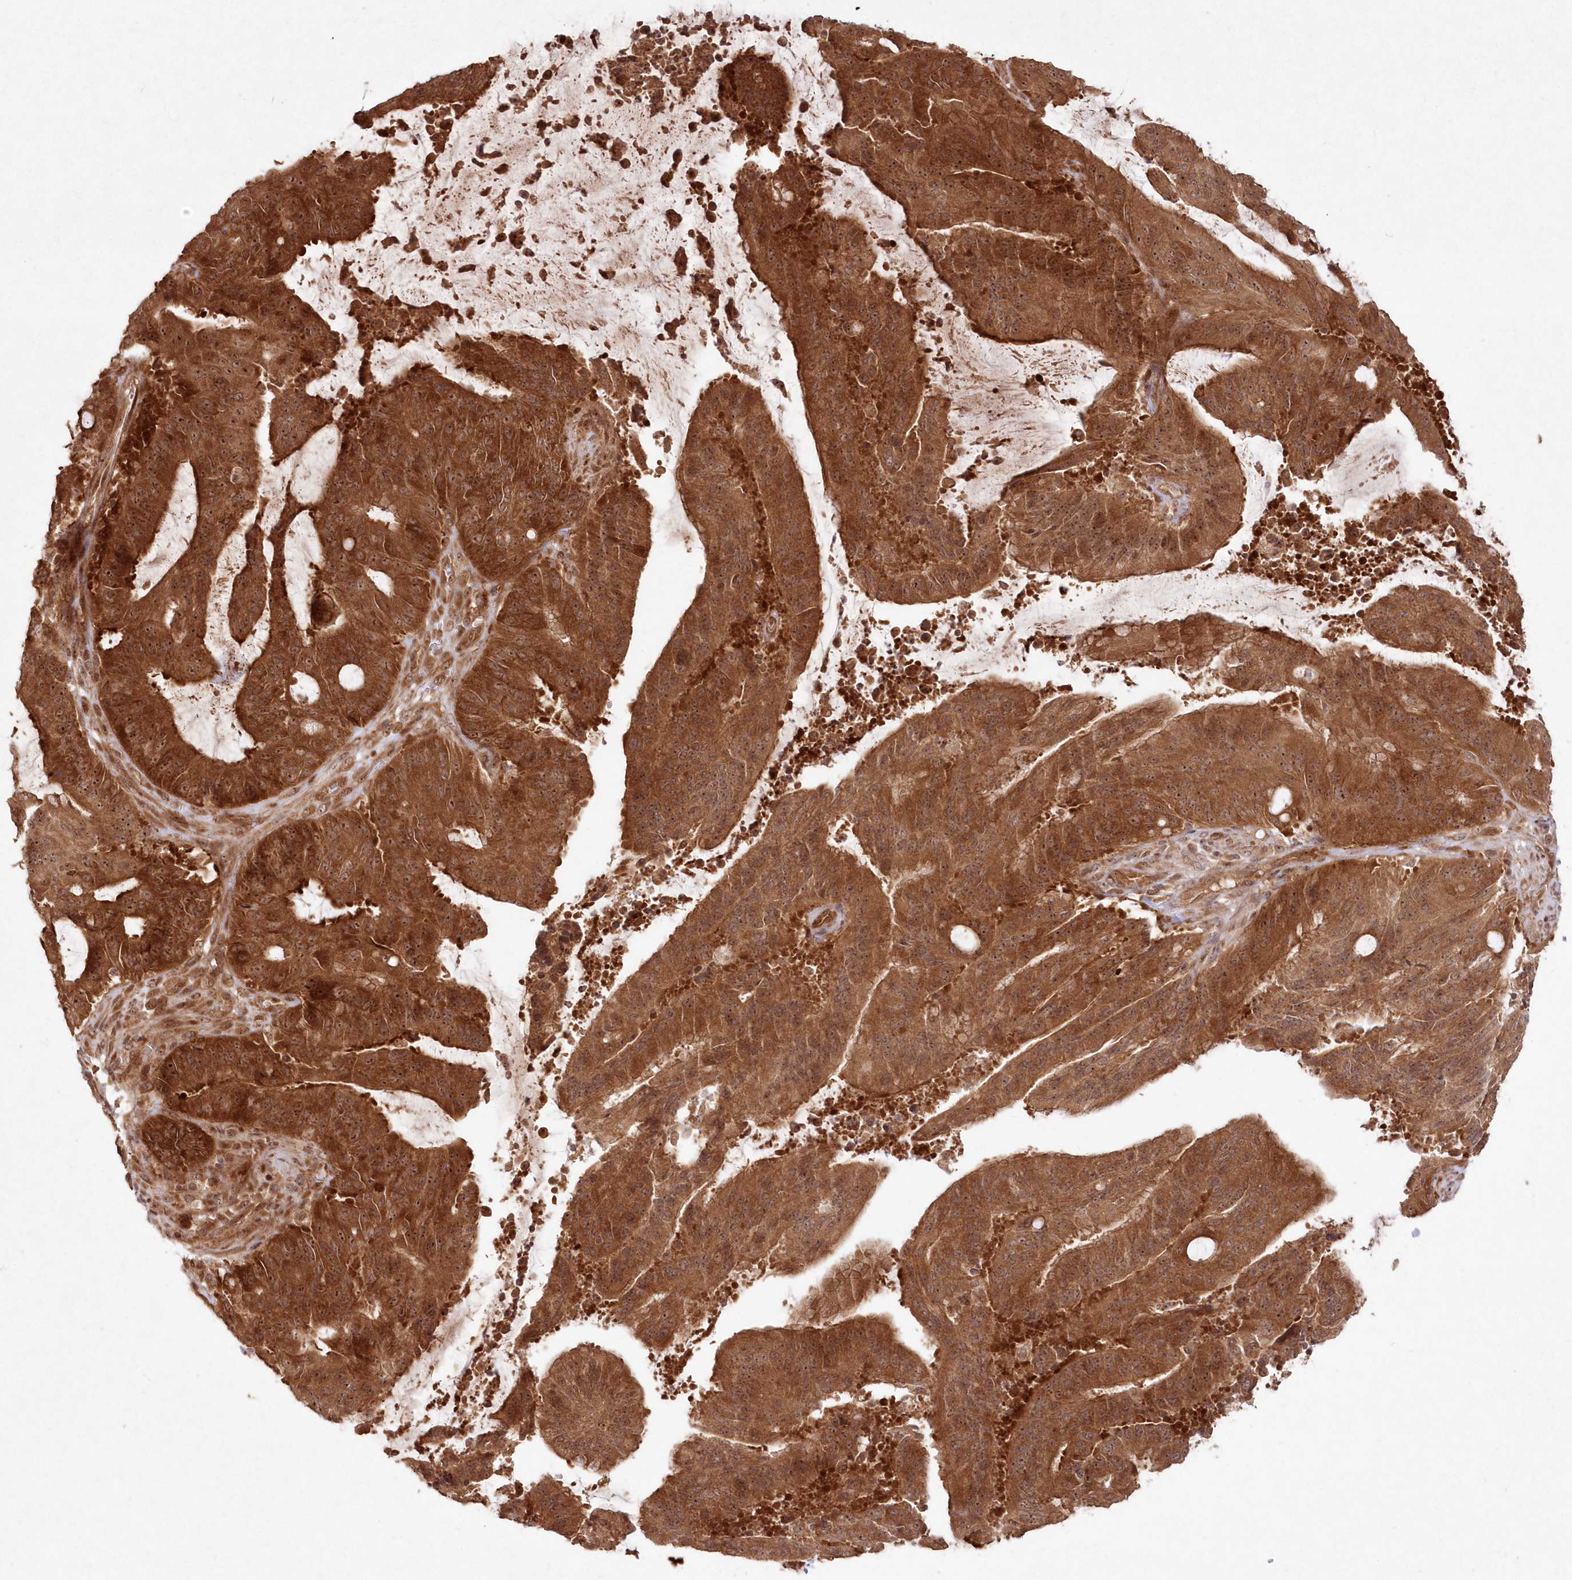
{"staining": {"intensity": "strong", "quantity": ">75%", "location": "cytoplasmic/membranous,nuclear"}, "tissue": "liver cancer", "cell_type": "Tumor cells", "image_type": "cancer", "snomed": [{"axis": "morphology", "description": "Normal tissue, NOS"}, {"axis": "morphology", "description": "Cholangiocarcinoma"}, {"axis": "topography", "description": "Liver"}, {"axis": "topography", "description": "Peripheral nerve tissue"}], "caption": "Protein staining reveals strong cytoplasmic/membranous and nuclear positivity in about >75% of tumor cells in liver cancer.", "gene": "SERINC1", "patient": {"sex": "female", "age": 73}}